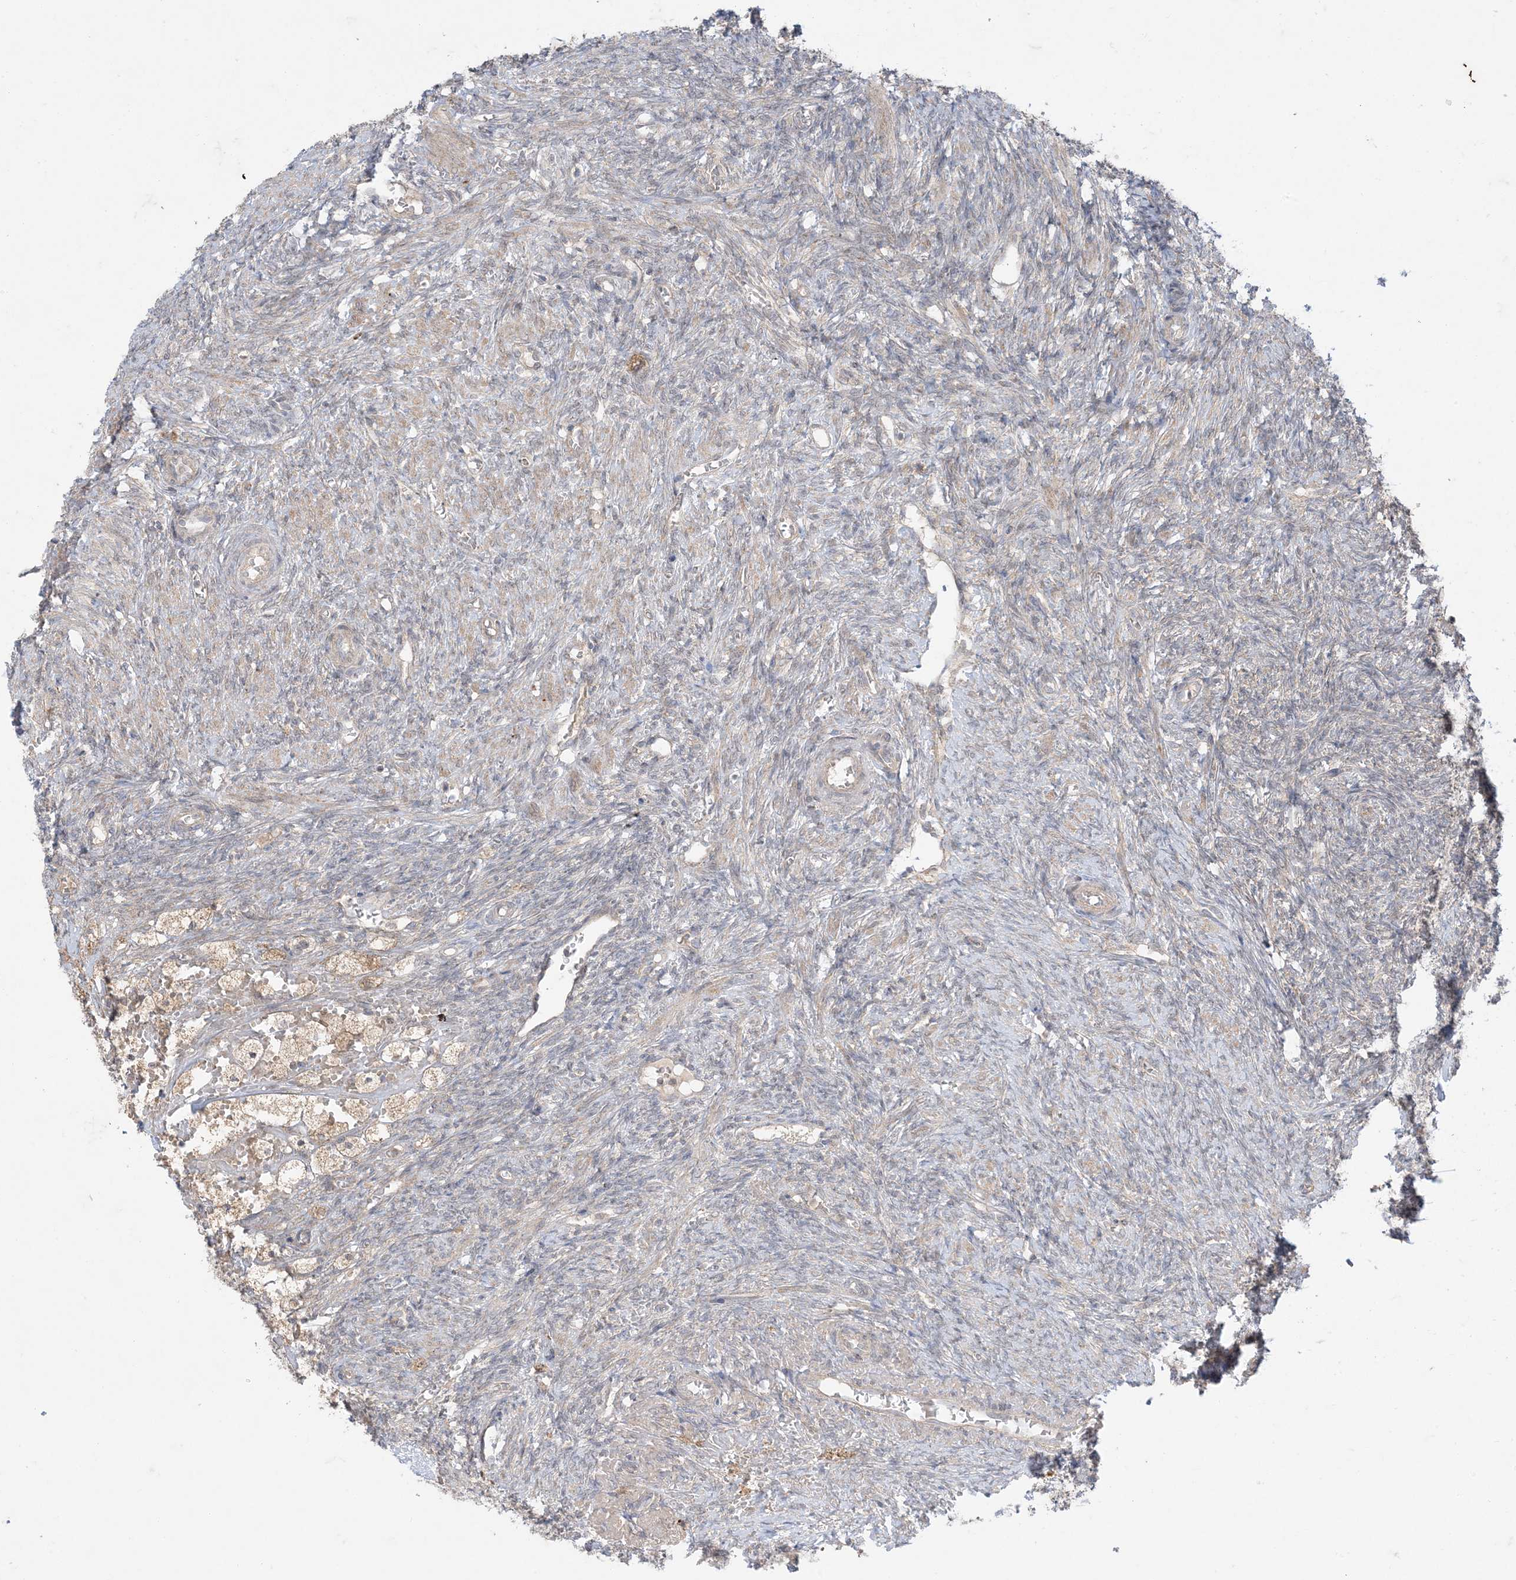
{"staining": {"intensity": "negative", "quantity": "none", "location": "none"}, "tissue": "ovary", "cell_type": "Ovarian stroma cells", "image_type": "normal", "snomed": [{"axis": "morphology", "description": "Normal tissue, NOS"}, {"axis": "topography", "description": "Ovary"}], "caption": "Photomicrograph shows no protein positivity in ovarian stroma cells of benign ovary.", "gene": "ODC1", "patient": {"sex": "female", "age": 41}}